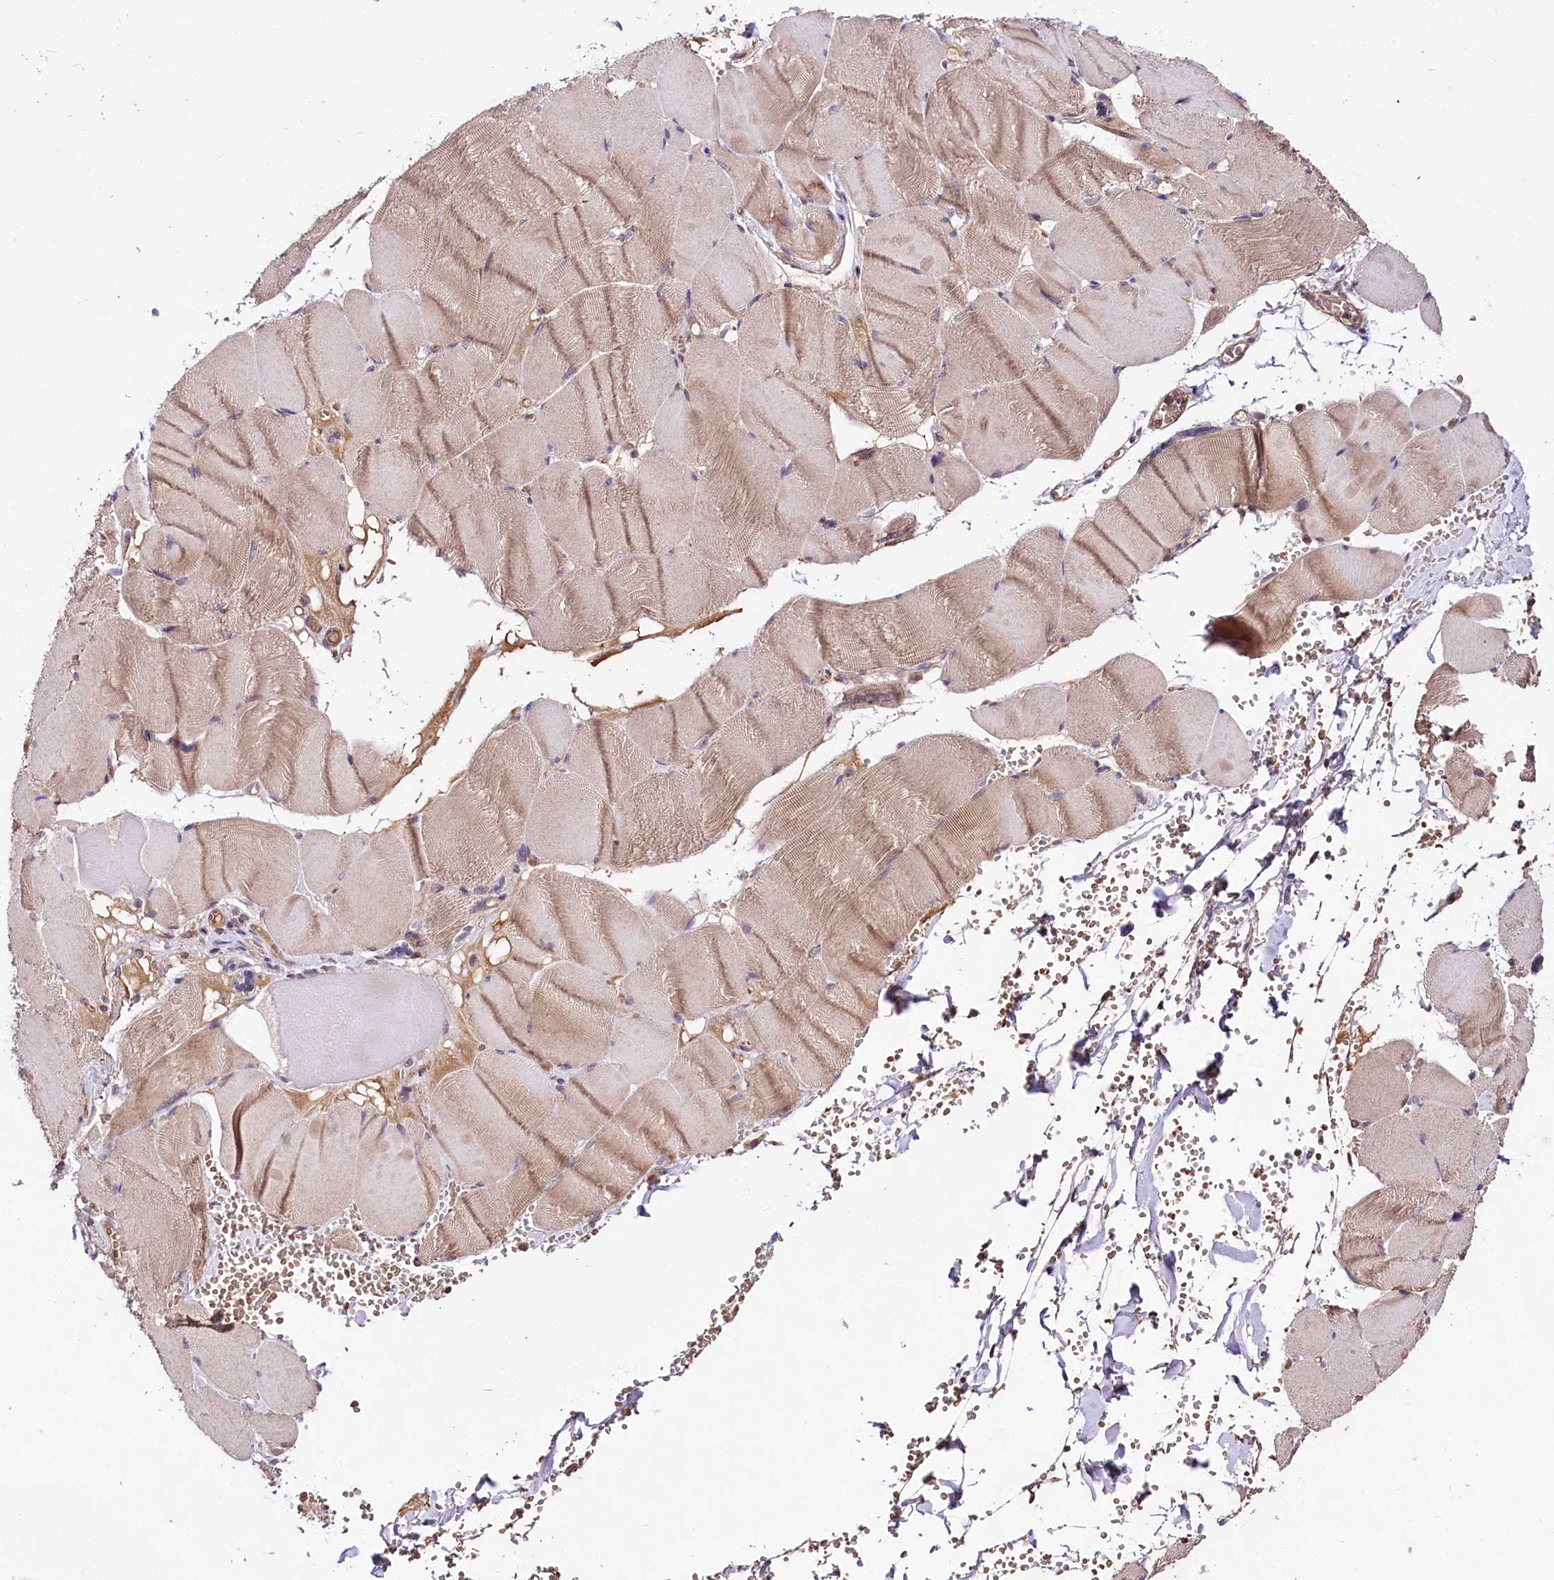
{"staining": {"intensity": "moderate", "quantity": "<25%", "location": "cytoplasmic/membranous"}, "tissue": "adipose tissue", "cell_type": "Adipocytes", "image_type": "normal", "snomed": [{"axis": "morphology", "description": "Normal tissue, NOS"}, {"axis": "topography", "description": "Skeletal muscle"}, {"axis": "topography", "description": "Peripheral nerve tissue"}], "caption": "An image of human adipose tissue stained for a protein reveals moderate cytoplasmic/membranous brown staining in adipocytes. Using DAB (3,3'-diaminobenzidine) (brown) and hematoxylin (blue) stains, captured at high magnification using brightfield microscopy.", "gene": "TAFAZZIN", "patient": {"sex": "female", "age": 55}}